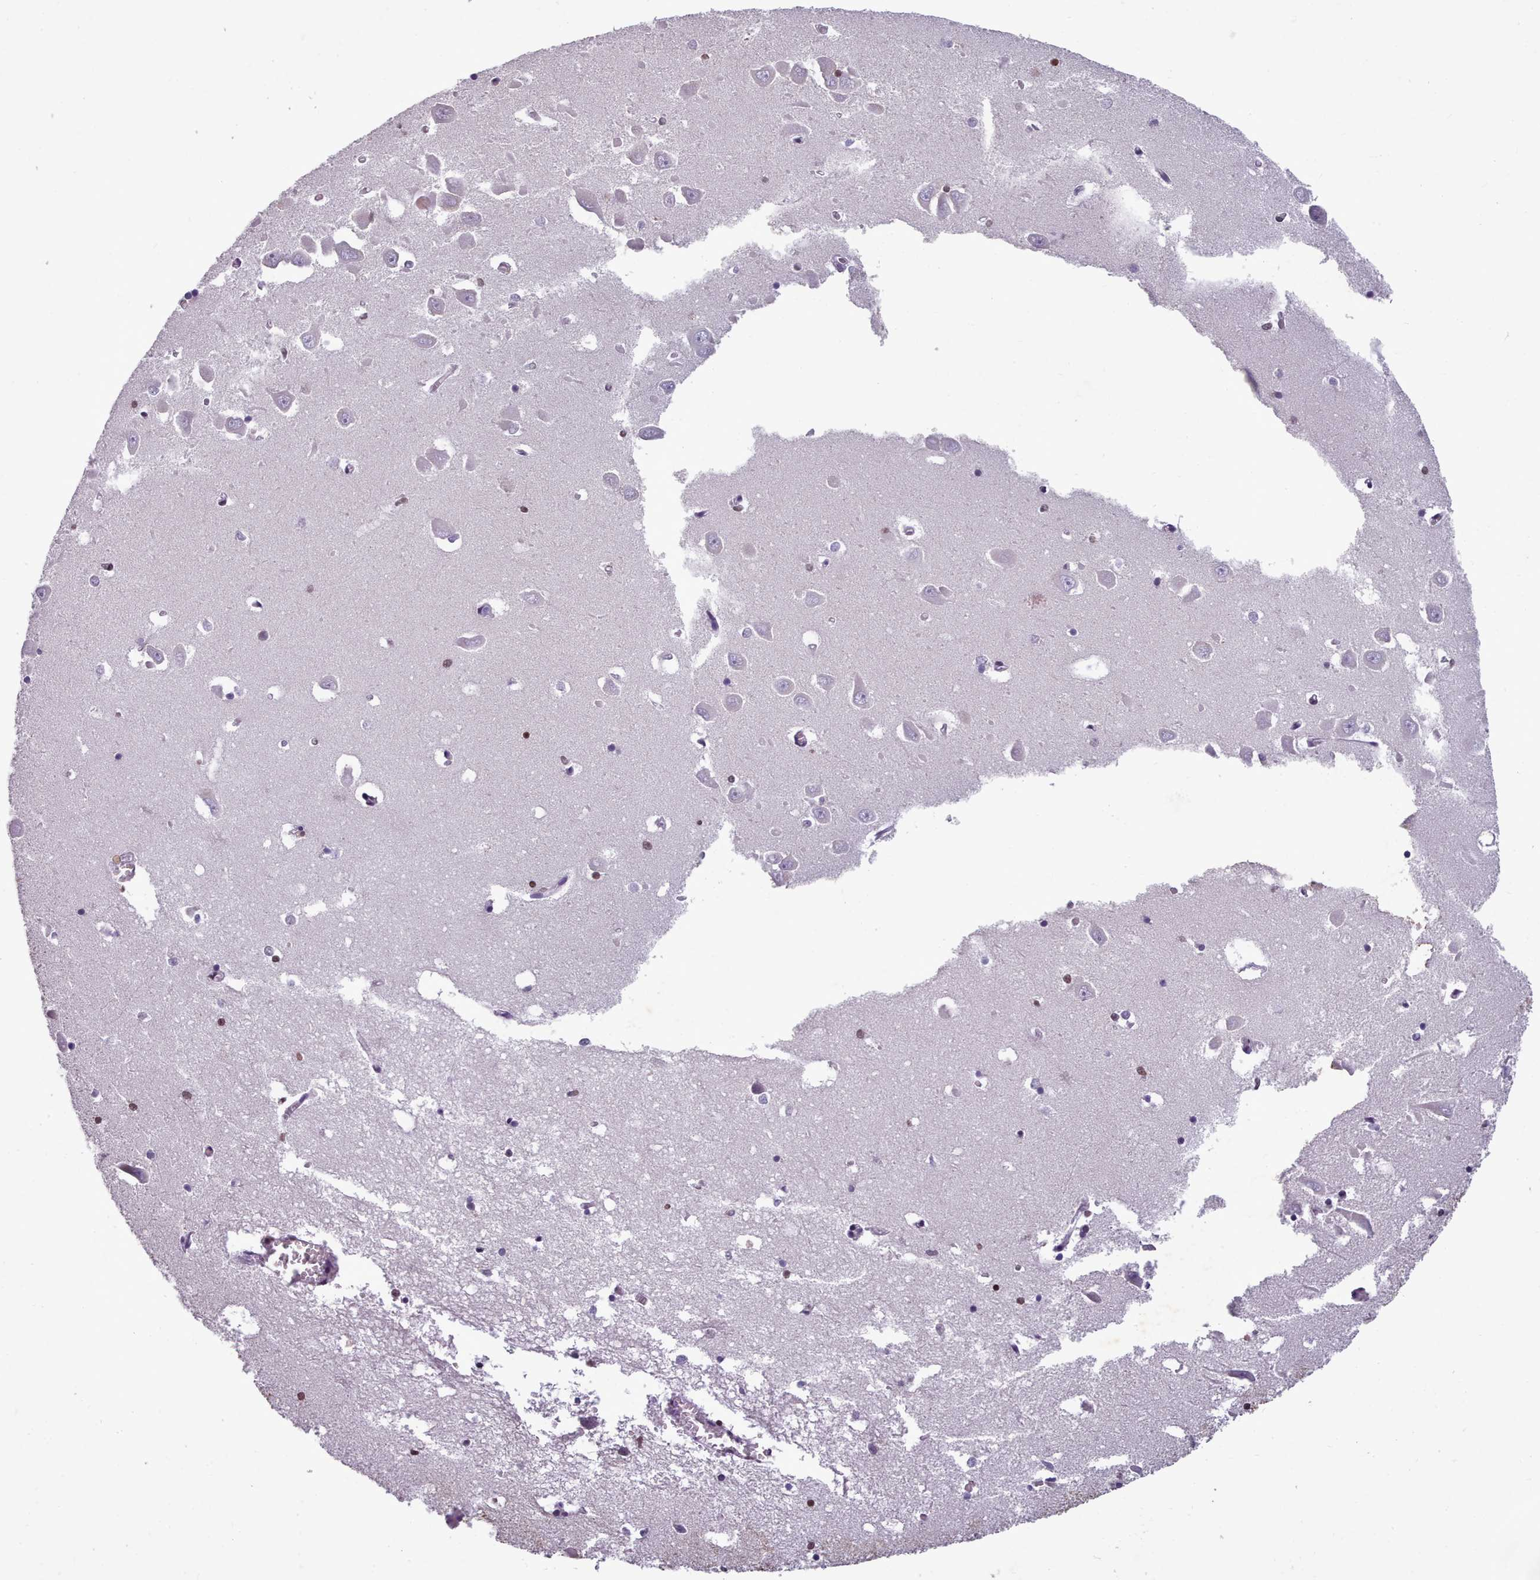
{"staining": {"intensity": "strong", "quantity": "<25%", "location": "nuclear"}, "tissue": "hippocampus", "cell_type": "Glial cells", "image_type": "normal", "snomed": [{"axis": "morphology", "description": "Normal tissue, NOS"}, {"axis": "topography", "description": "Hippocampus"}], "caption": "Immunohistochemistry staining of unremarkable hippocampus, which exhibits medium levels of strong nuclear staining in about <25% of glial cells indicating strong nuclear protein positivity. The staining was performed using DAB (3,3'-diaminobenzidine) (brown) for protein detection and nuclei were counterstained in hematoxylin (blue).", "gene": "KCNT2", "patient": {"sex": "male", "age": 70}}